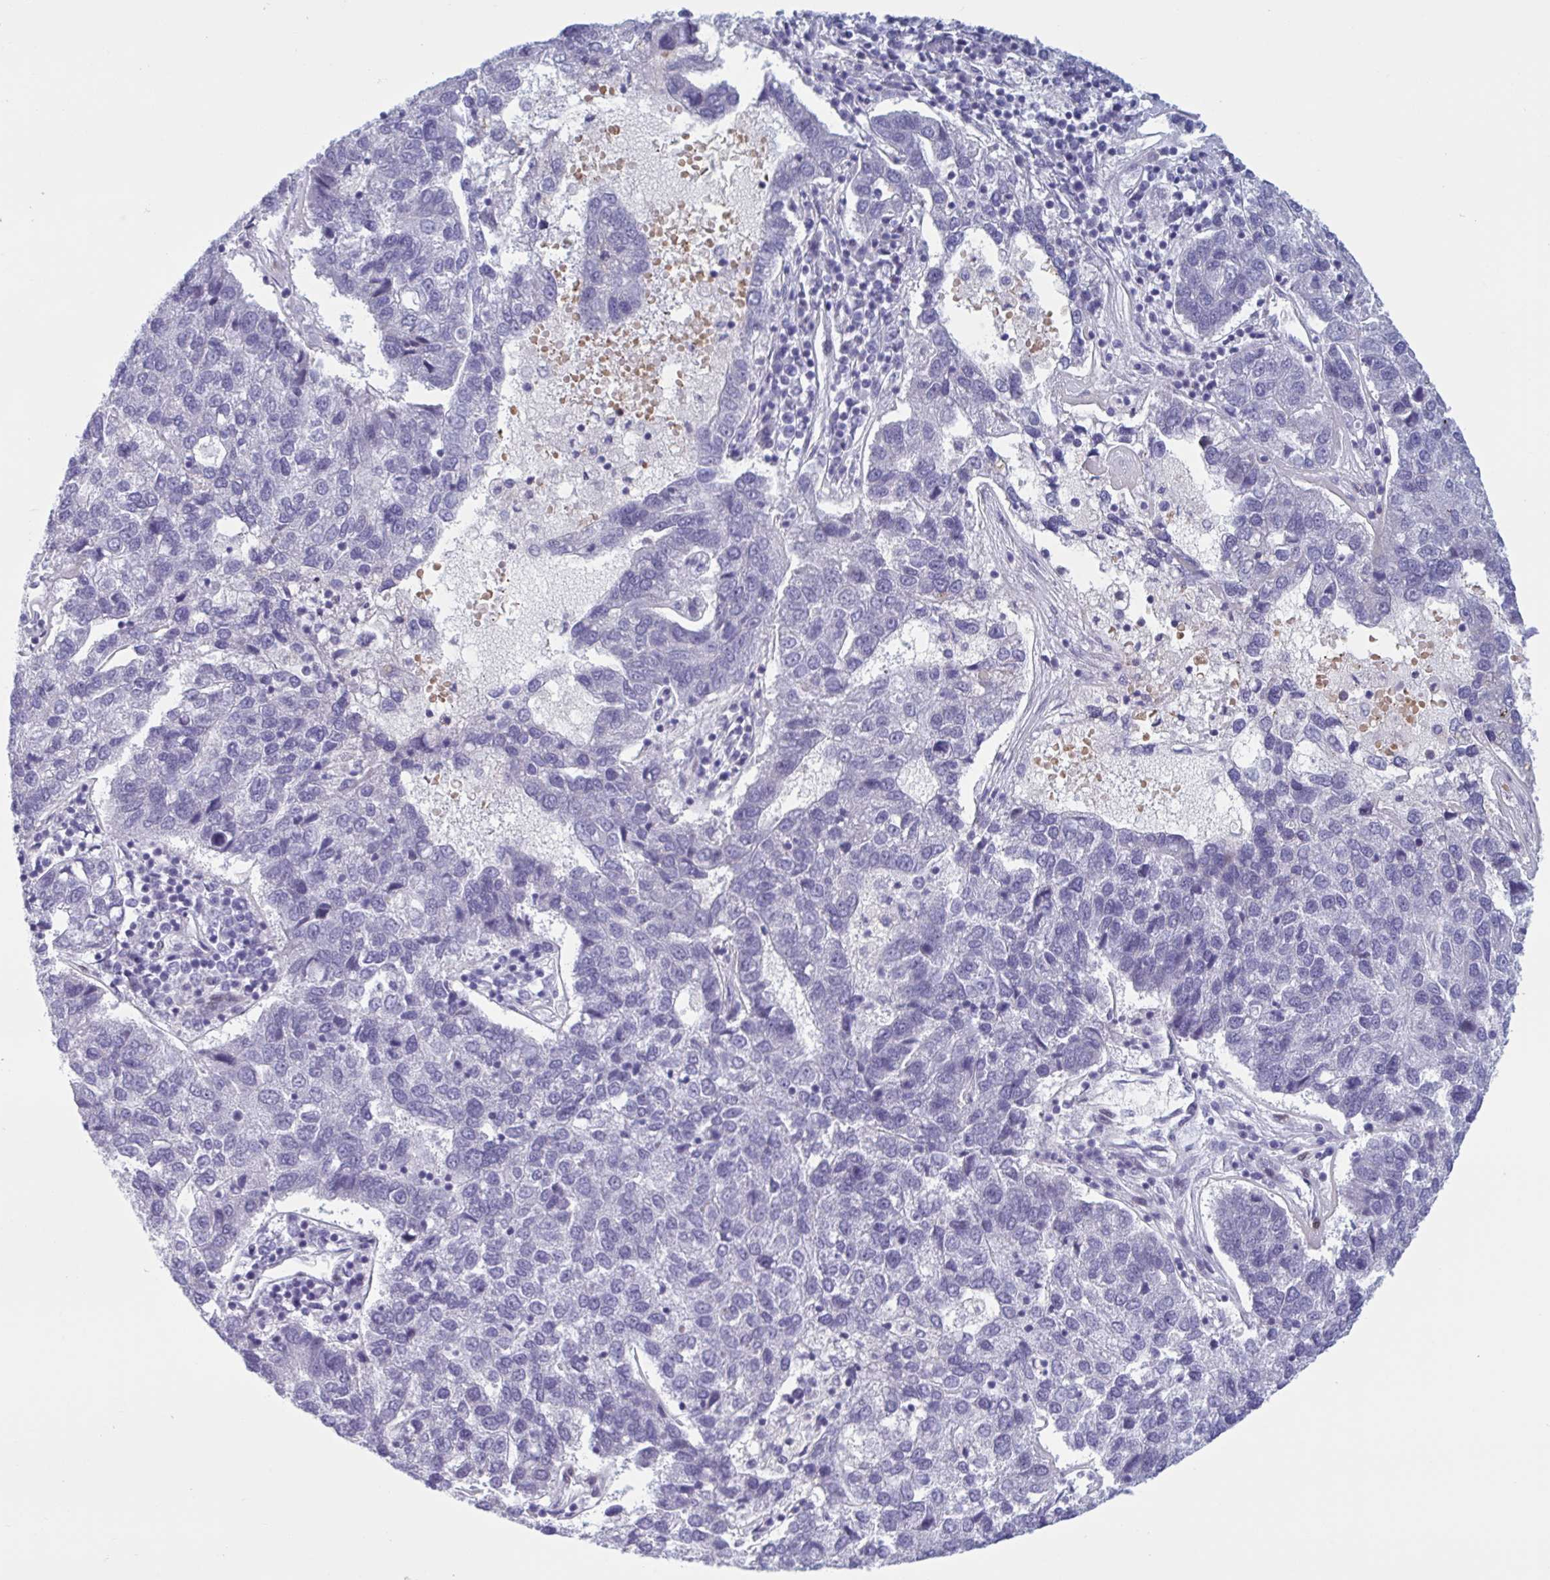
{"staining": {"intensity": "negative", "quantity": "none", "location": "none"}, "tissue": "pancreatic cancer", "cell_type": "Tumor cells", "image_type": "cancer", "snomed": [{"axis": "morphology", "description": "Adenocarcinoma, NOS"}, {"axis": "topography", "description": "Pancreas"}], "caption": "A high-resolution photomicrograph shows immunohistochemistry staining of pancreatic cancer (adenocarcinoma), which demonstrates no significant positivity in tumor cells.", "gene": "HSD11B2", "patient": {"sex": "female", "age": 61}}